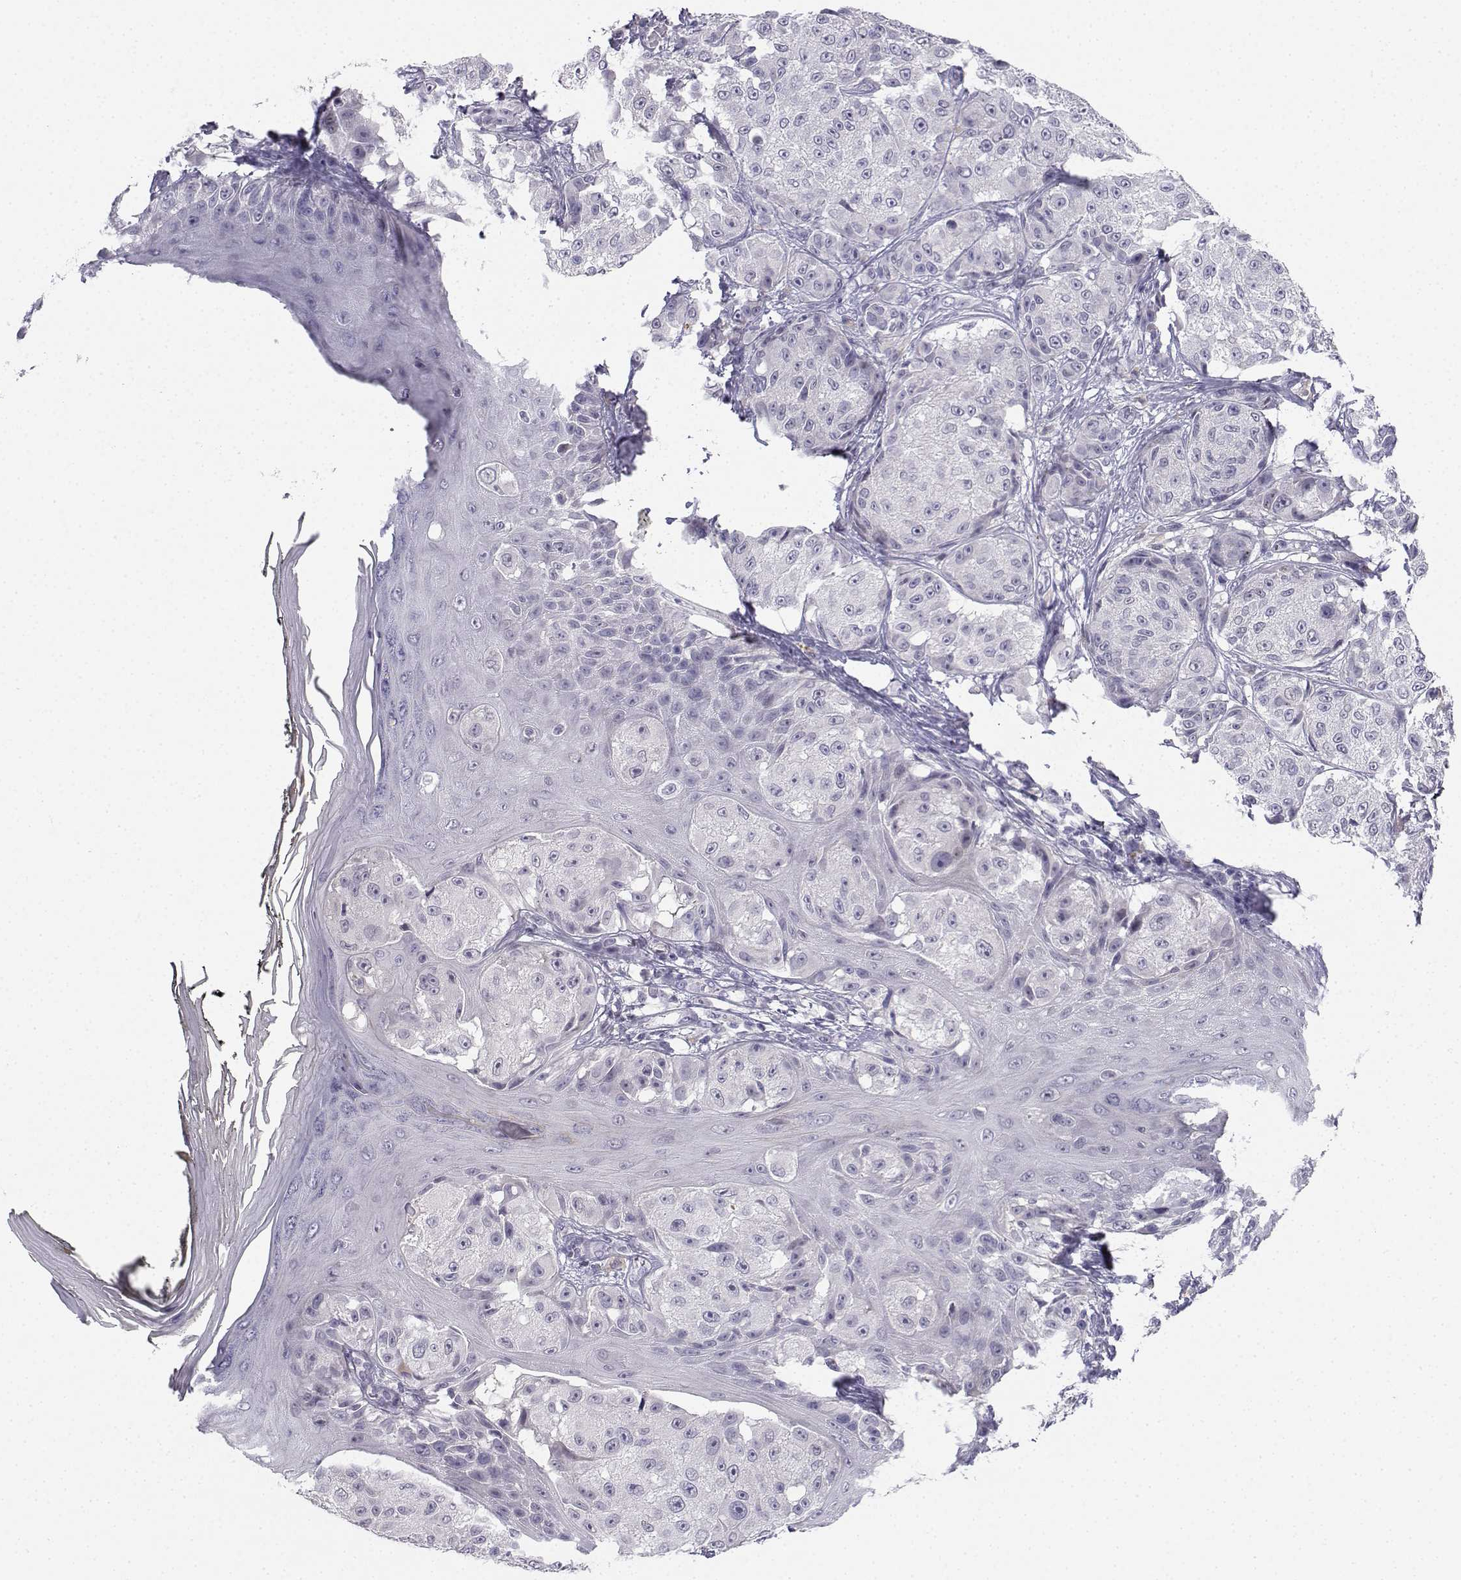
{"staining": {"intensity": "negative", "quantity": "none", "location": "none"}, "tissue": "melanoma", "cell_type": "Tumor cells", "image_type": "cancer", "snomed": [{"axis": "morphology", "description": "Malignant melanoma, NOS"}, {"axis": "topography", "description": "Skin"}], "caption": "Tumor cells show no significant protein positivity in melanoma.", "gene": "CALY", "patient": {"sex": "male", "age": 61}}